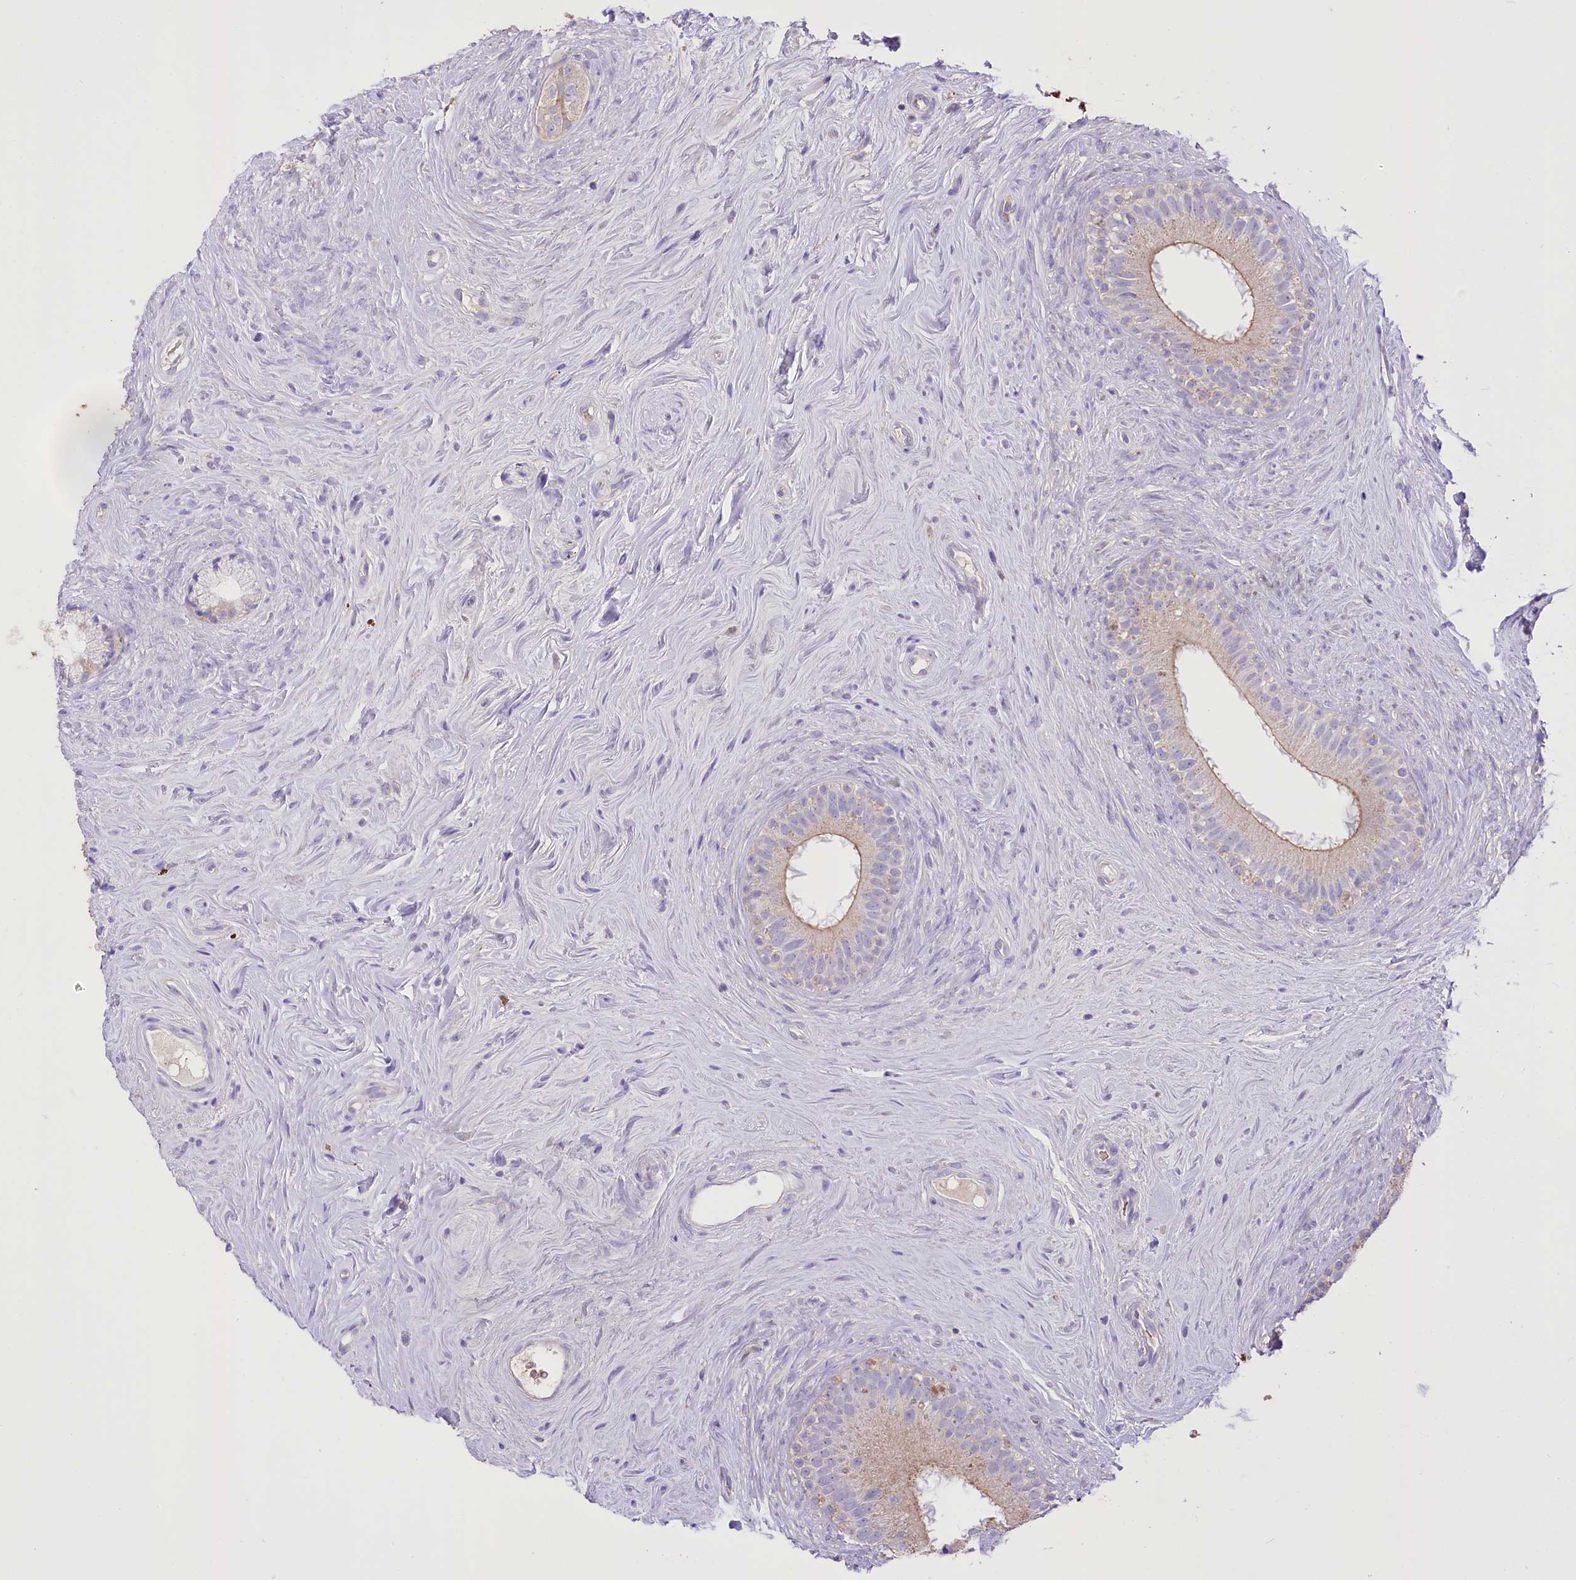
{"staining": {"intensity": "weak", "quantity": "25%-75%", "location": "cytoplasmic/membranous"}, "tissue": "epididymis", "cell_type": "Glandular cells", "image_type": "normal", "snomed": [{"axis": "morphology", "description": "Normal tissue, NOS"}, {"axis": "topography", "description": "Epididymis"}], "caption": "Normal epididymis exhibits weak cytoplasmic/membranous positivity in about 25%-75% of glandular cells, visualized by immunohistochemistry.", "gene": "PRSS53", "patient": {"sex": "male", "age": 84}}